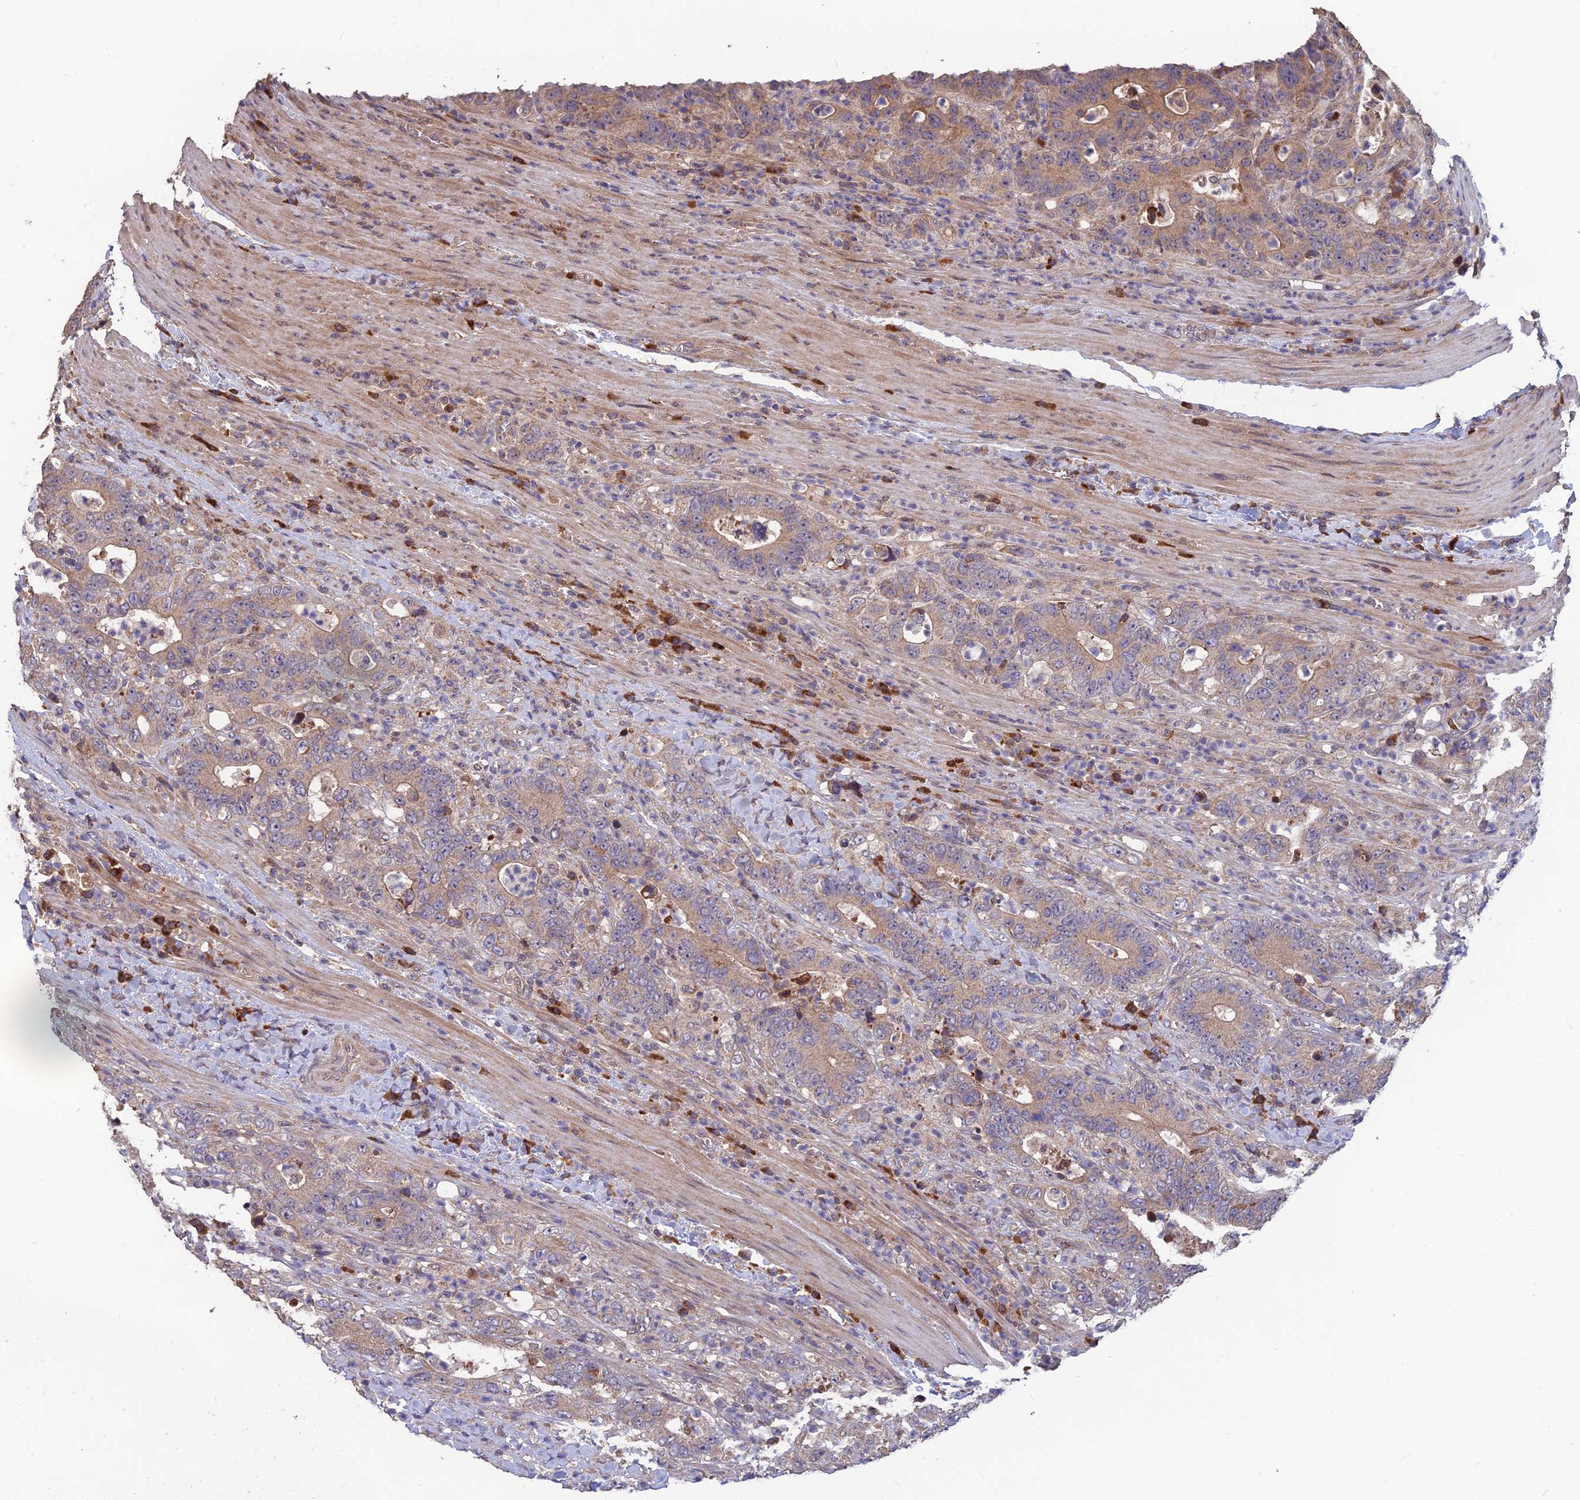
{"staining": {"intensity": "moderate", "quantity": ">75%", "location": "cytoplasmic/membranous"}, "tissue": "colorectal cancer", "cell_type": "Tumor cells", "image_type": "cancer", "snomed": [{"axis": "morphology", "description": "Adenocarcinoma, NOS"}, {"axis": "topography", "description": "Colon"}], "caption": "This micrograph demonstrates IHC staining of colorectal cancer (adenocarcinoma), with medium moderate cytoplasmic/membranous staining in about >75% of tumor cells.", "gene": "SHISA5", "patient": {"sex": "female", "age": 75}}